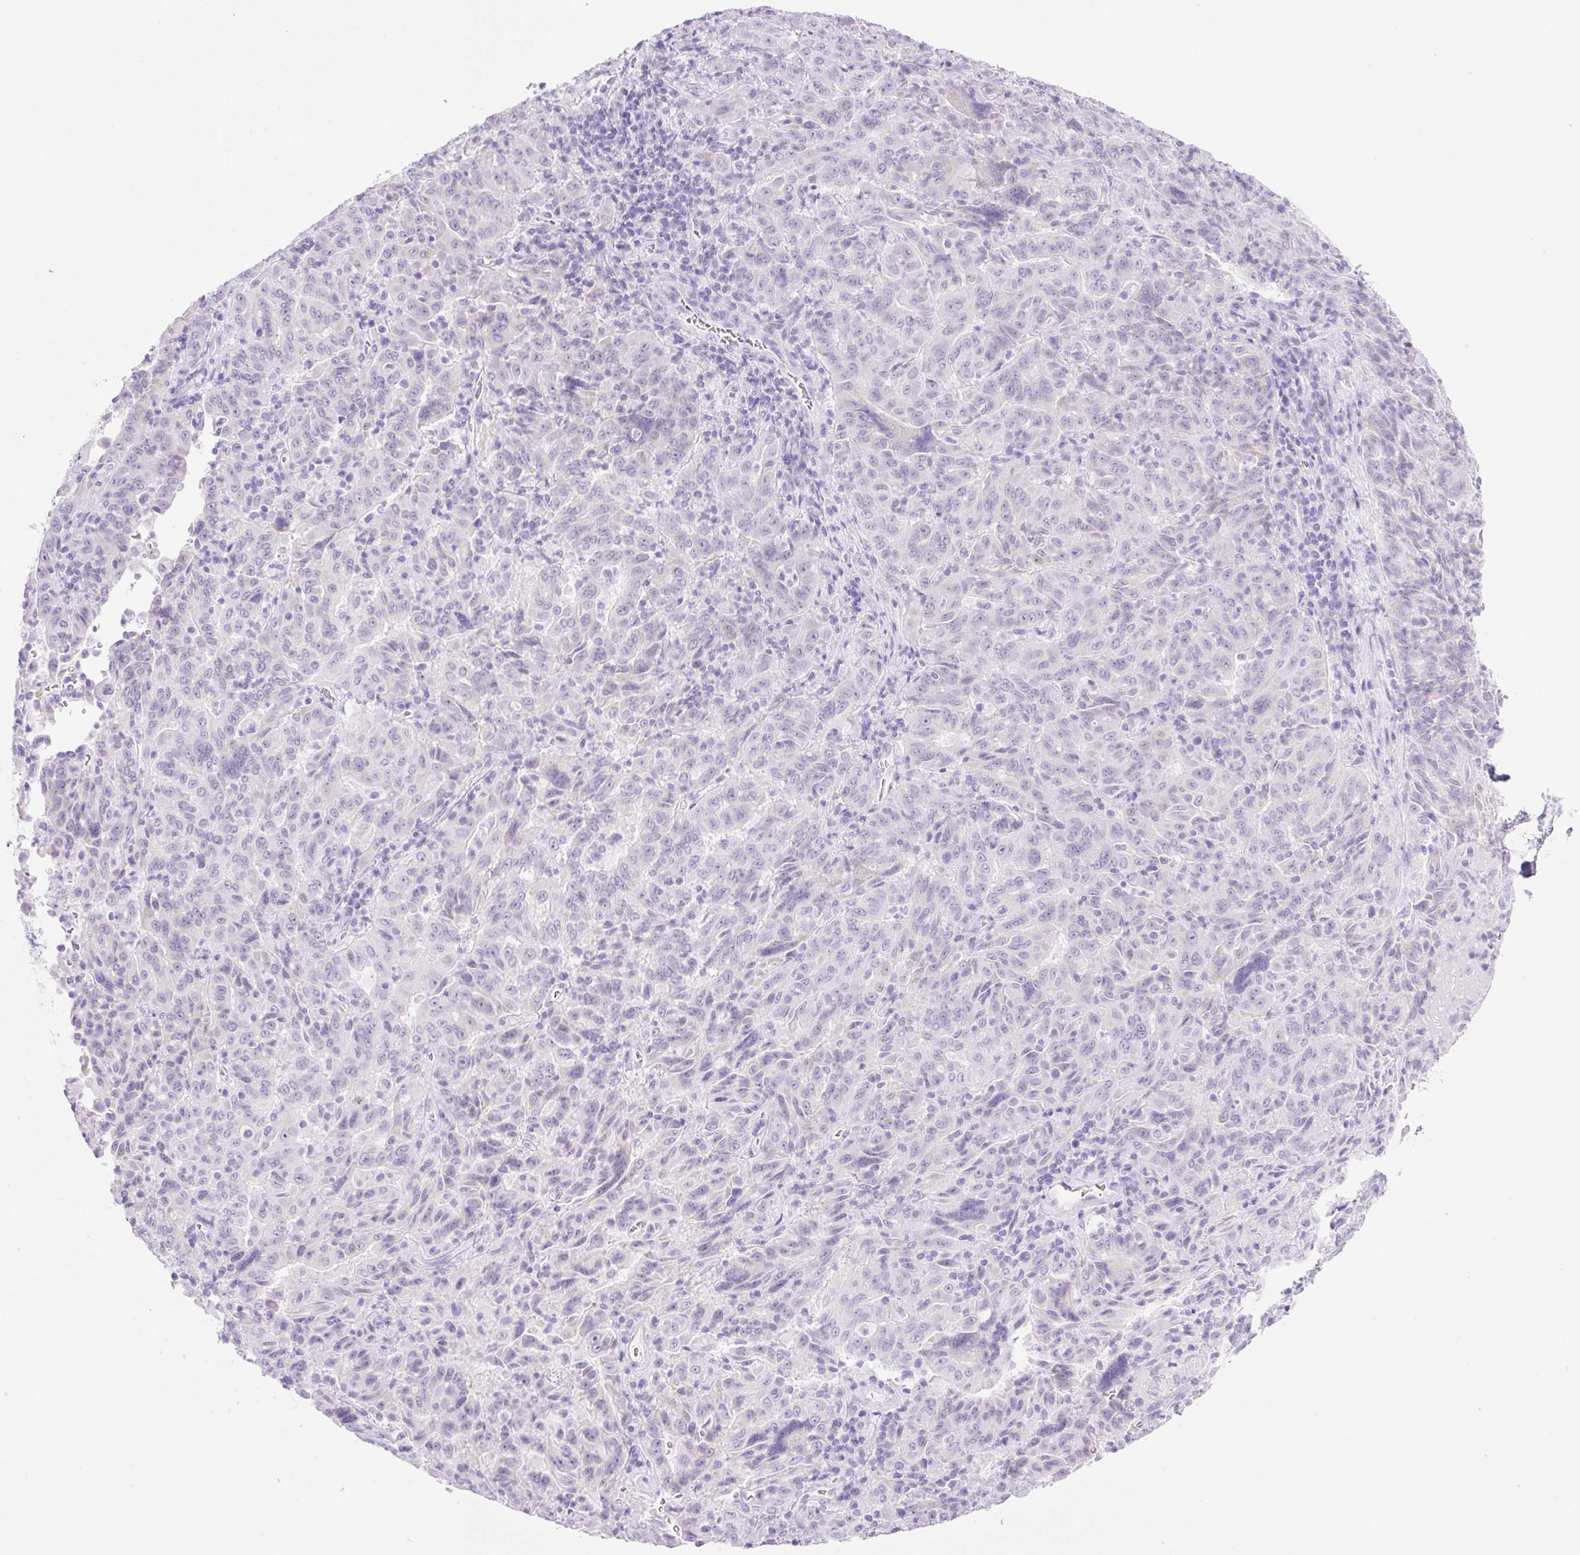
{"staining": {"intensity": "negative", "quantity": "none", "location": "none"}, "tissue": "pancreatic cancer", "cell_type": "Tumor cells", "image_type": "cancer", "snomed": [{"axis": "morphology", "description": "Adenocarcinoma, NOS"}, {"axis": "topography", "description": "Pancreas"}], "caption": "A high-resolution image shows IHC staining of adenocarcinoma (pancreatic), which displays no significant staining in tumor cells.", "gene": "SPRR4", "patient": {"sex": "male", "age": 63}}